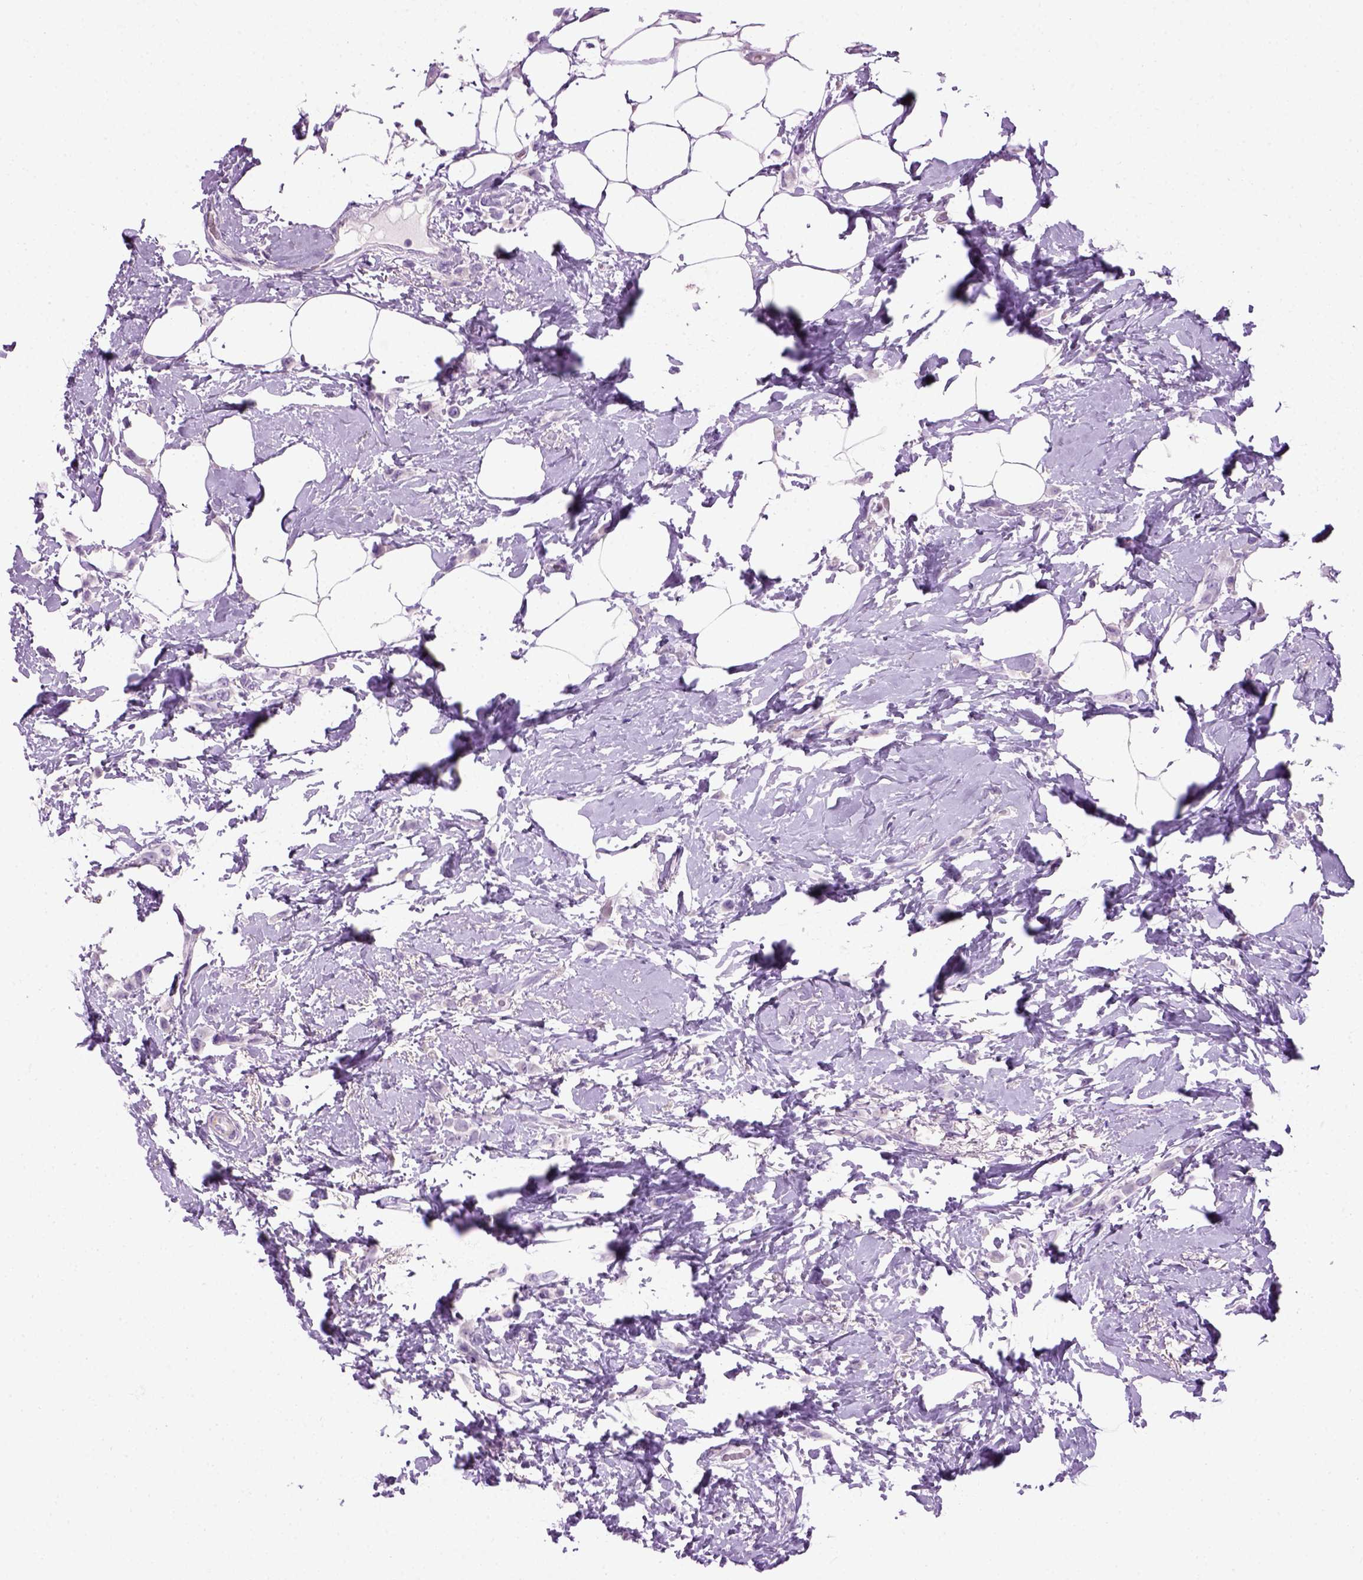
{"staining": {"intensity": "negative", "quantity": "none", "location": "none"}, "tissue": "breast cancer", "cell_type": "Tumor cells", "image_type": "cancer", "snomed": [{"axis": "morphology", "description": "Lobular carcinoma"}, {"axis": "topography", "description": "Breast"}], "caption": "DAB immunohistochemical staining of human lobular carcinoma (breast) demonstrates no significant staining in tumor cells.", "gene": "GABRB2", "patient": {"sex": "female", "age": 66}}